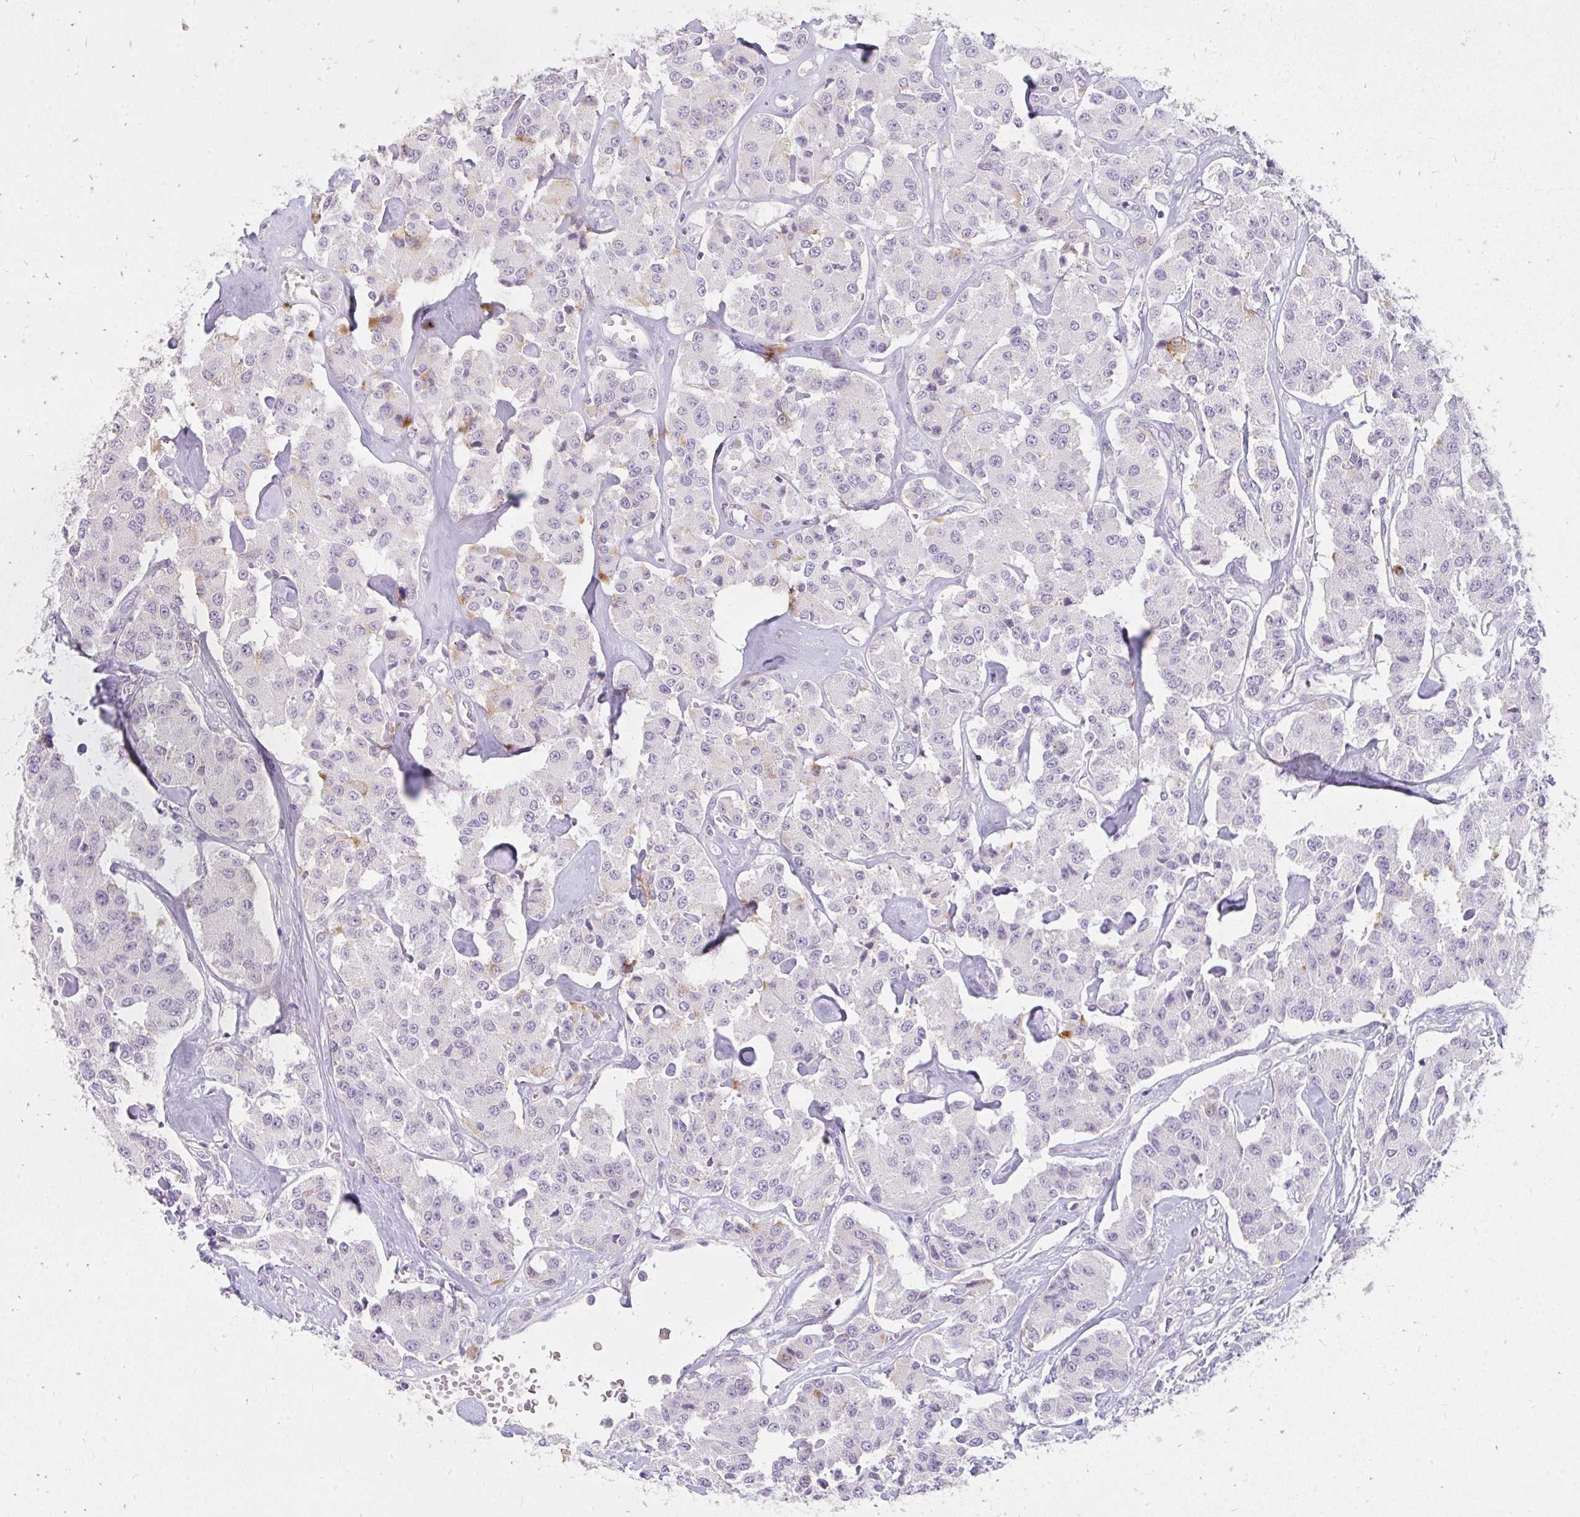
{"staining": {"intensity": "negative", "quantity": "none", "location": "none"}, "tissue": "carcinoid", "cell_type": "Tumor cells", "image_type": "cancer", "snomed": [{"axis": "morphology", "description": "Carcinoid, malignant, NOS"}, {"axis": "topography", "description": "Pancreas"}], "caption": "There is no significant staining in tumor cells of carcinoid.", "gene": "PPP1R3G", "patient": {"sex": "male", "age": 41}}